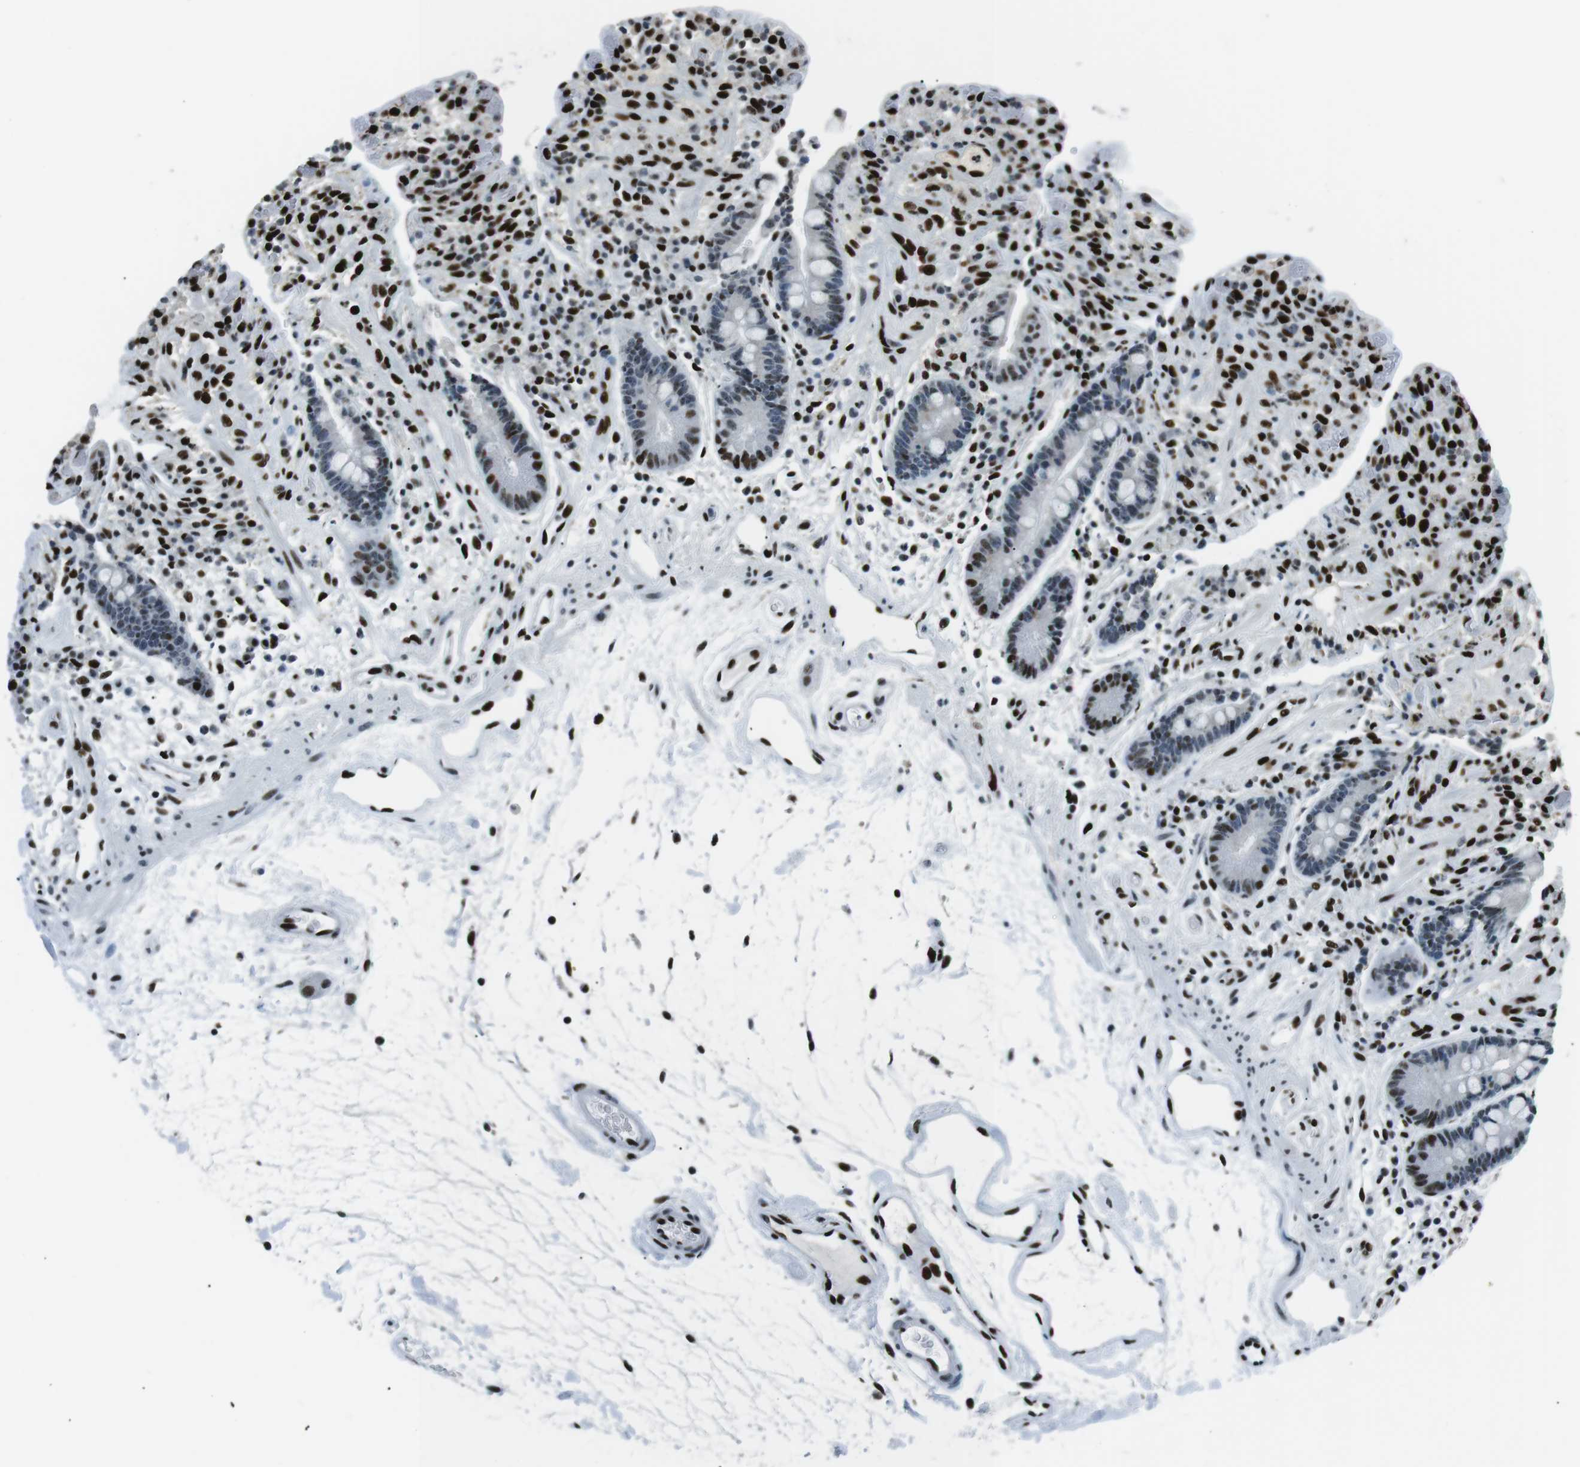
{"staining": {"intensity": "strong", "quantity": ">75%", "location": "nuclear"}, "tissue": "colon", "cell_type": "Endothelial cells", "image_type": "normal", "snomed": [{"axis": "morphology", "description": "Normal tissue, NOS"}, {"axis": "topography", "description": "Colon"}], "caption": "Protein analysis of benign colon shows strong nuclear positivity in about >75% of endothelial cells.", "gene": "PML", "patient": {"sex": "male", "age": 73}}